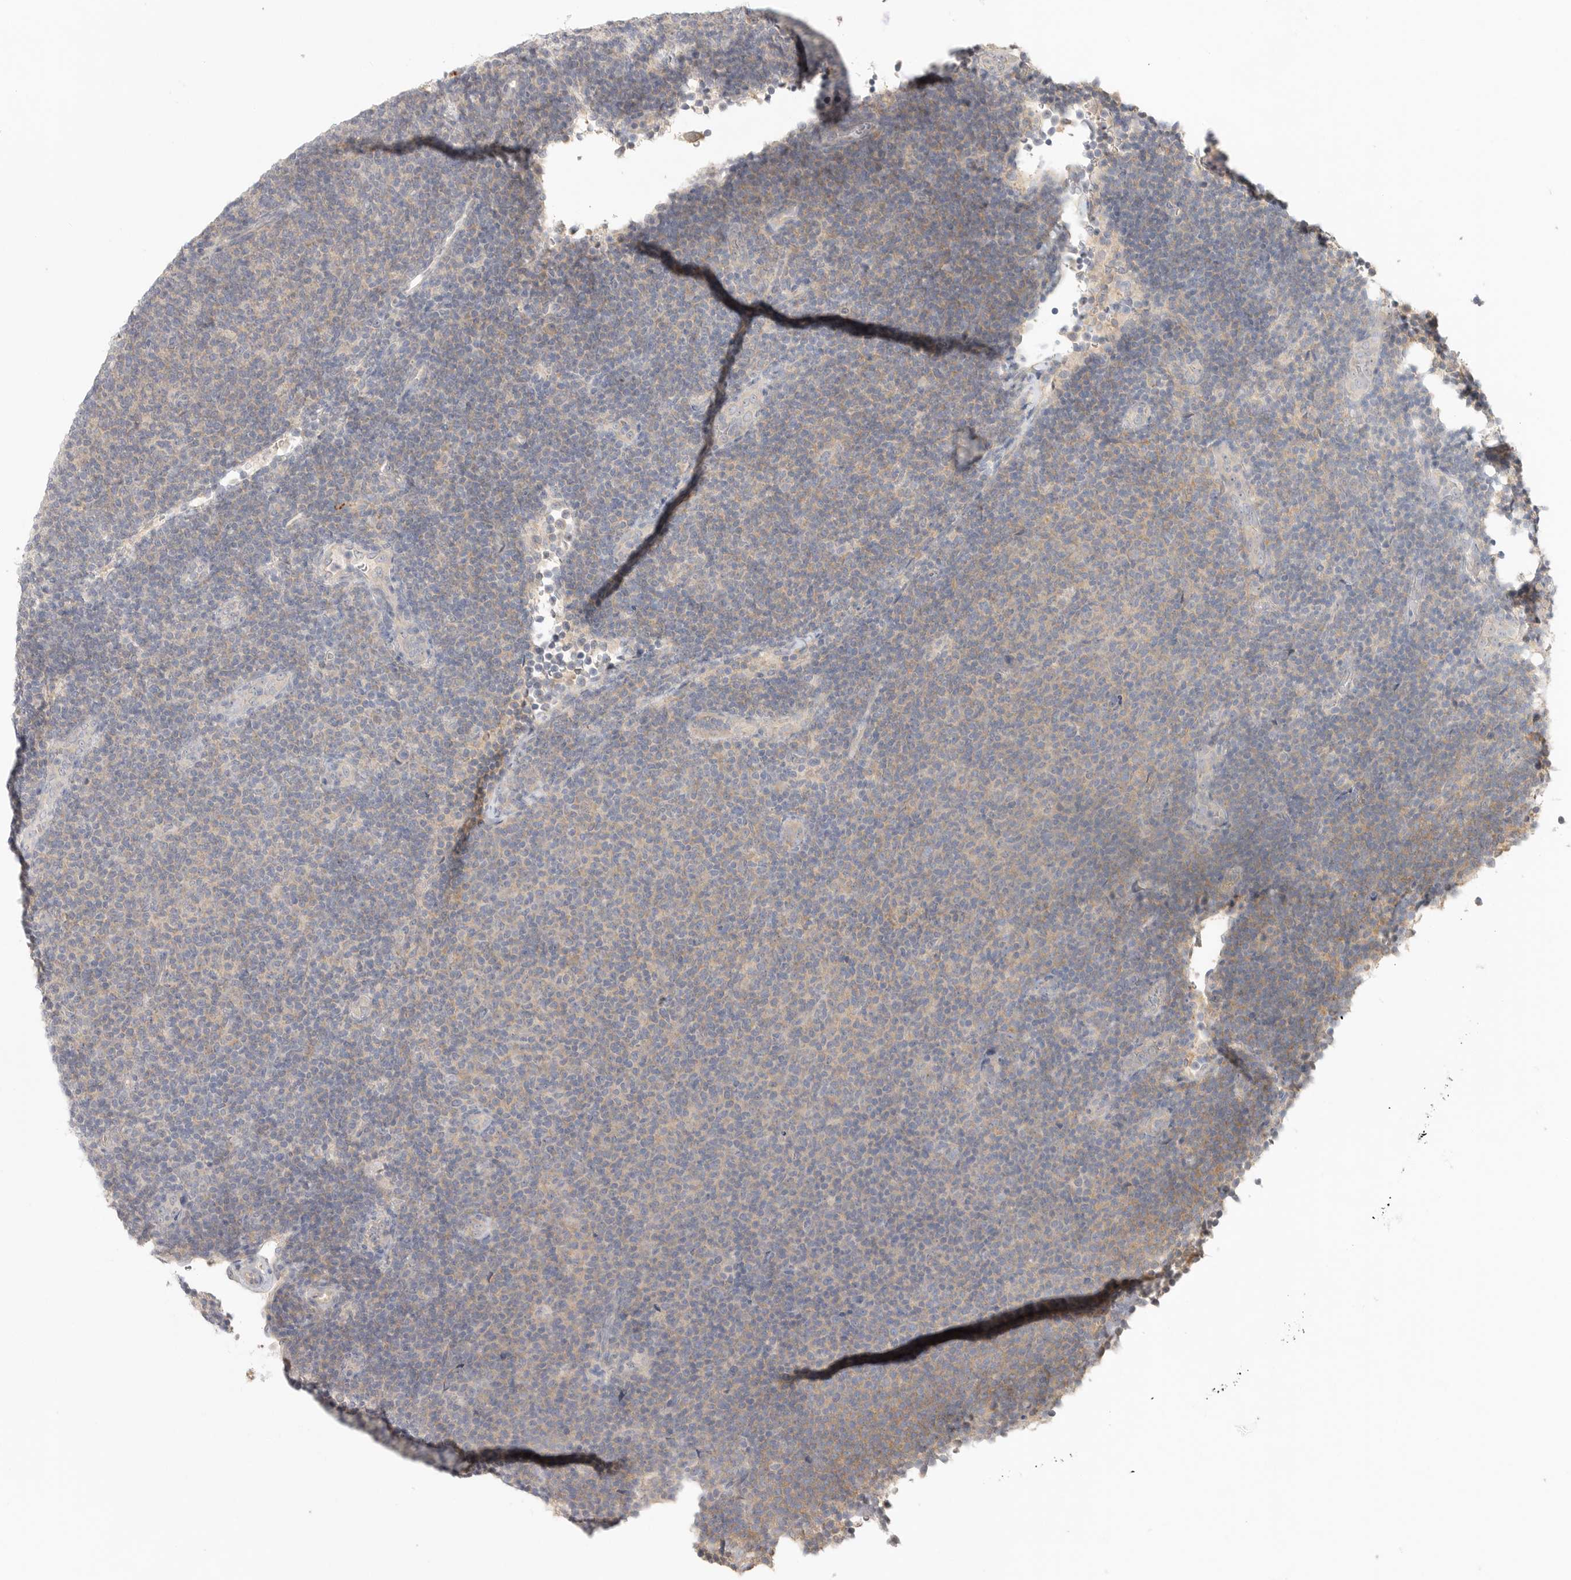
{"staining": {"intensity": "weak", "quantity": "25%-75%", "location": "cytoplasmic/membranous"}, "tissue": "lymphoma", "cell_type": "Tumor cells", "image_type": "cancer", "snomed": [{"axis": "morphology", "description": "Malignant lymphoma, non-Hodgkin's type, Low grade"}, {"axis": "topography", "description": "Lymph node"}], "caption": "Immunohistochemical staining of lymphoma shows weak cytoplasmic/membranous protein positivity in approximately 25%-75% of tumor cells.", "gene": "HDAC6", "patient": {"sex": "male", "age": 66}}